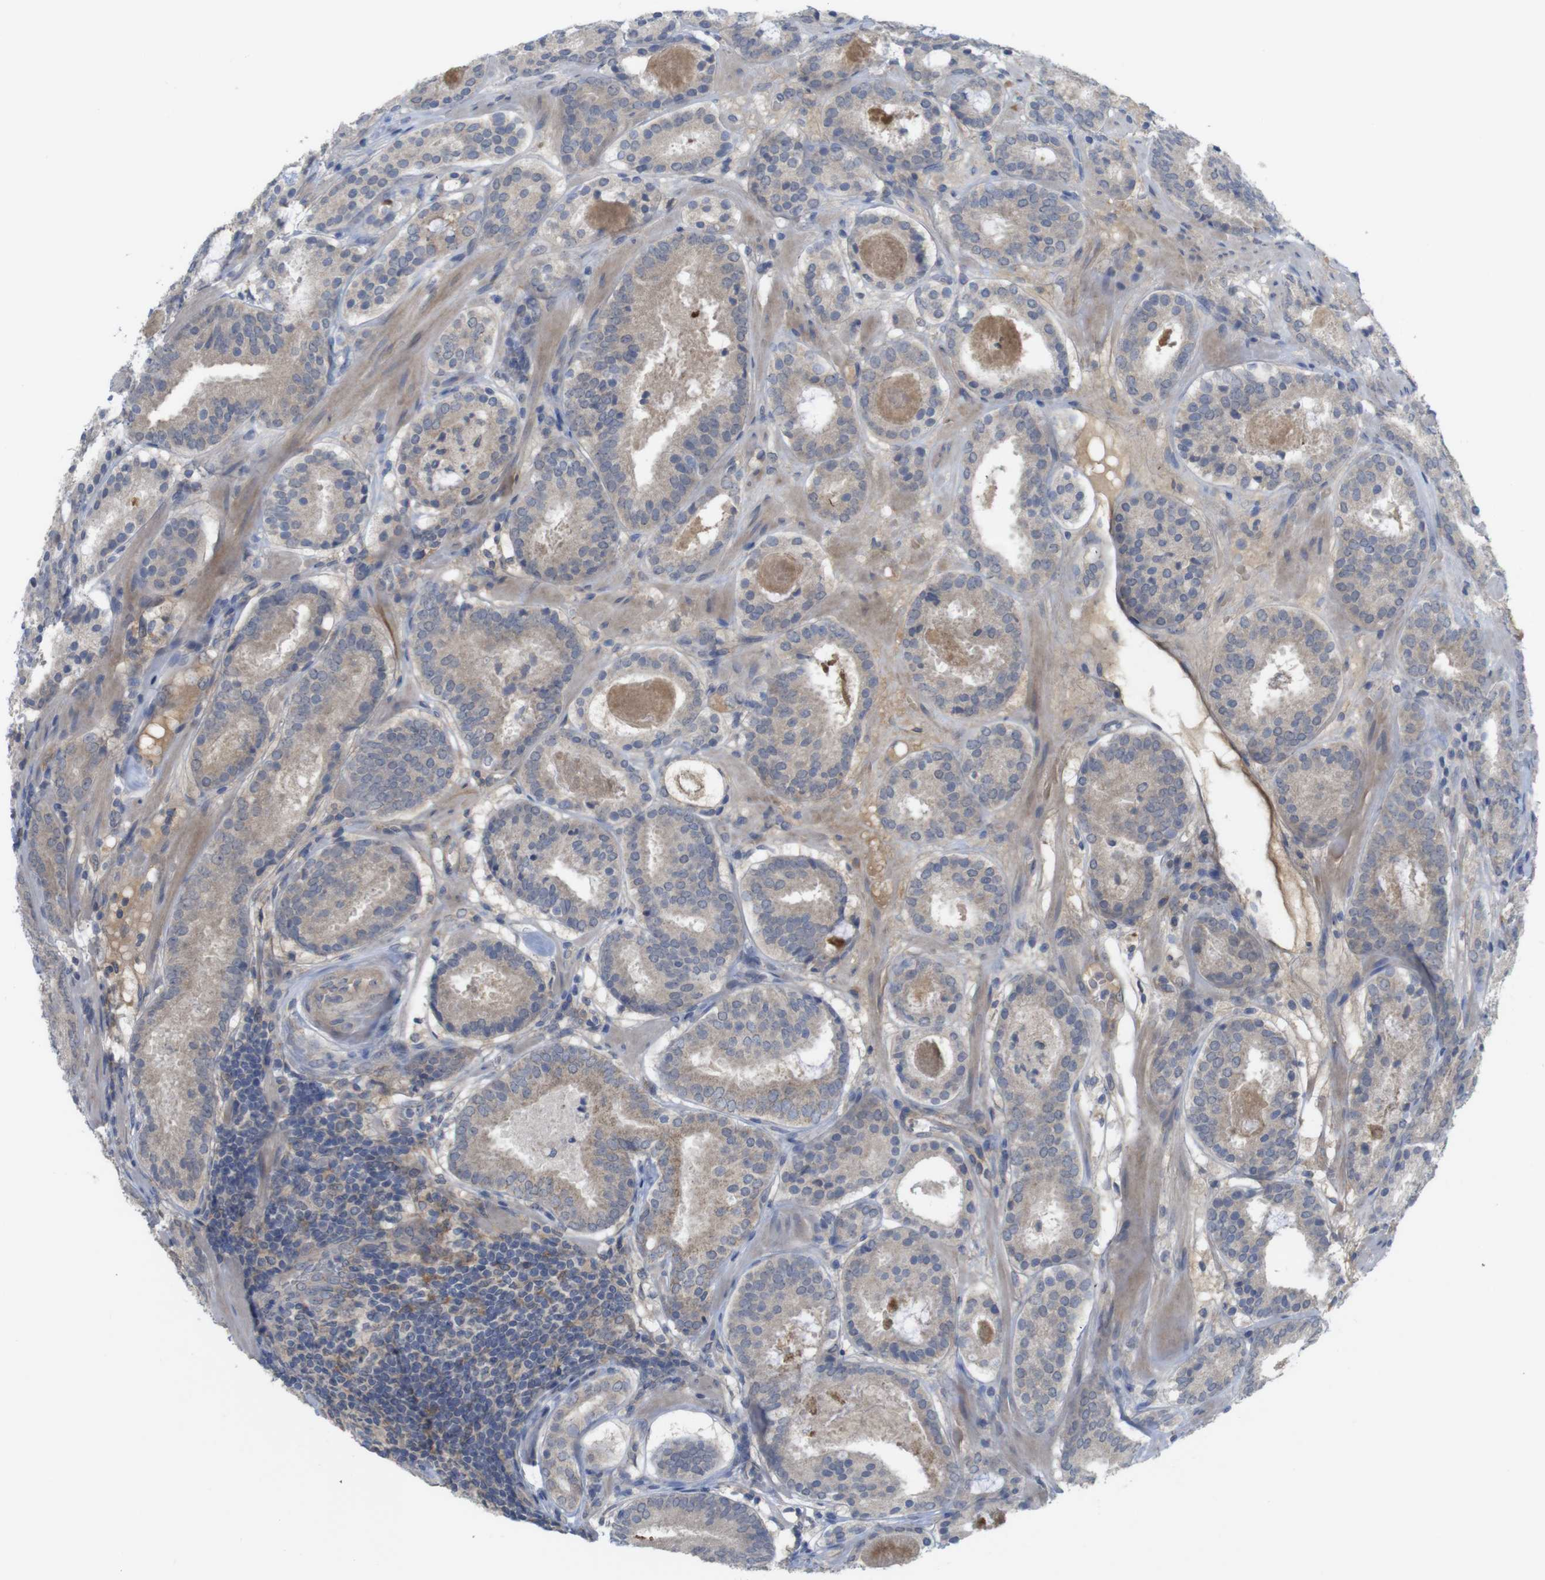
{"staining": {"intensity": "weak", "quantity": ">75%", "location": "cytoplasmic/membranous"}, "tissue": "prostate cancer", "cell_type": "Tumor cells", "image_type": "cancer", "snomed": [{"axis": "morphology", "description": "Adenocarcinoma, Low grade"}, {"axis": "topography", "description": "Prostate"}], "caption": "DAB (3,3'-diaminobenzidine) immunohistochemical staining of human prostate low-grade adenocarcinoma displays weak cytoplasmic/membranous protein staining in about >75% of tumor cells.", "gene": "BCAR3", "patient": {"sex": "male", "age": 69}}